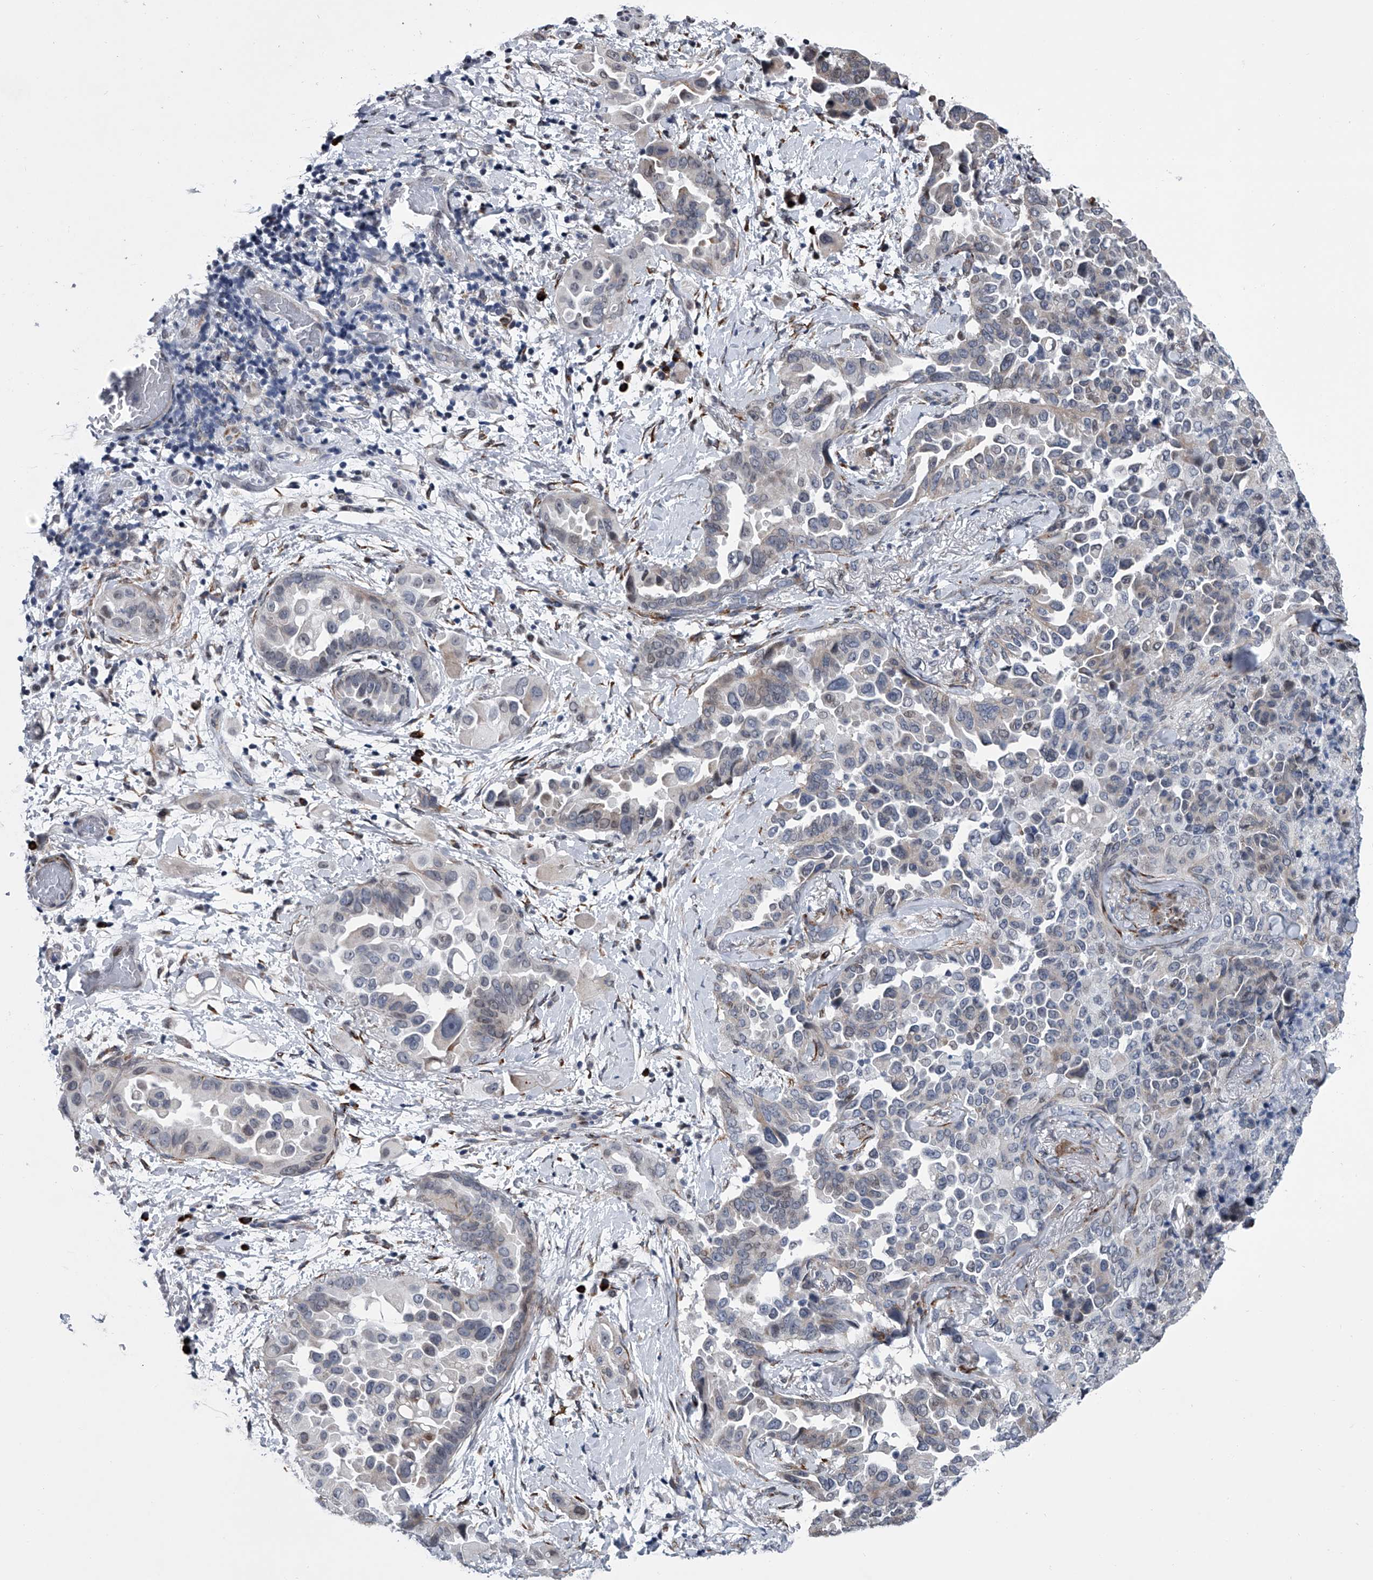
{"staining": {"intensity": "weak", "quantity": "<25%", "location": "cytoplasmic/membranous"}, "tissue": "lung cancer", "cell_type": "Tumor cells", "image_type": "cancer", "snomed": [{"axis": "morphology", "description": "Adenocarcinoma, NOS"}, {"axis": "topography", "description": "Lung"}], "caption": "DAB (3,3'-diaminobenzidine) immunohistochemical staining of adenocarcinoma (lung) demonstrates no significant expression in tumor cells. Nuclei are stained in blue.", "gene": "PPP2R5D", "patient": {"sex": "female", "age": 67}}